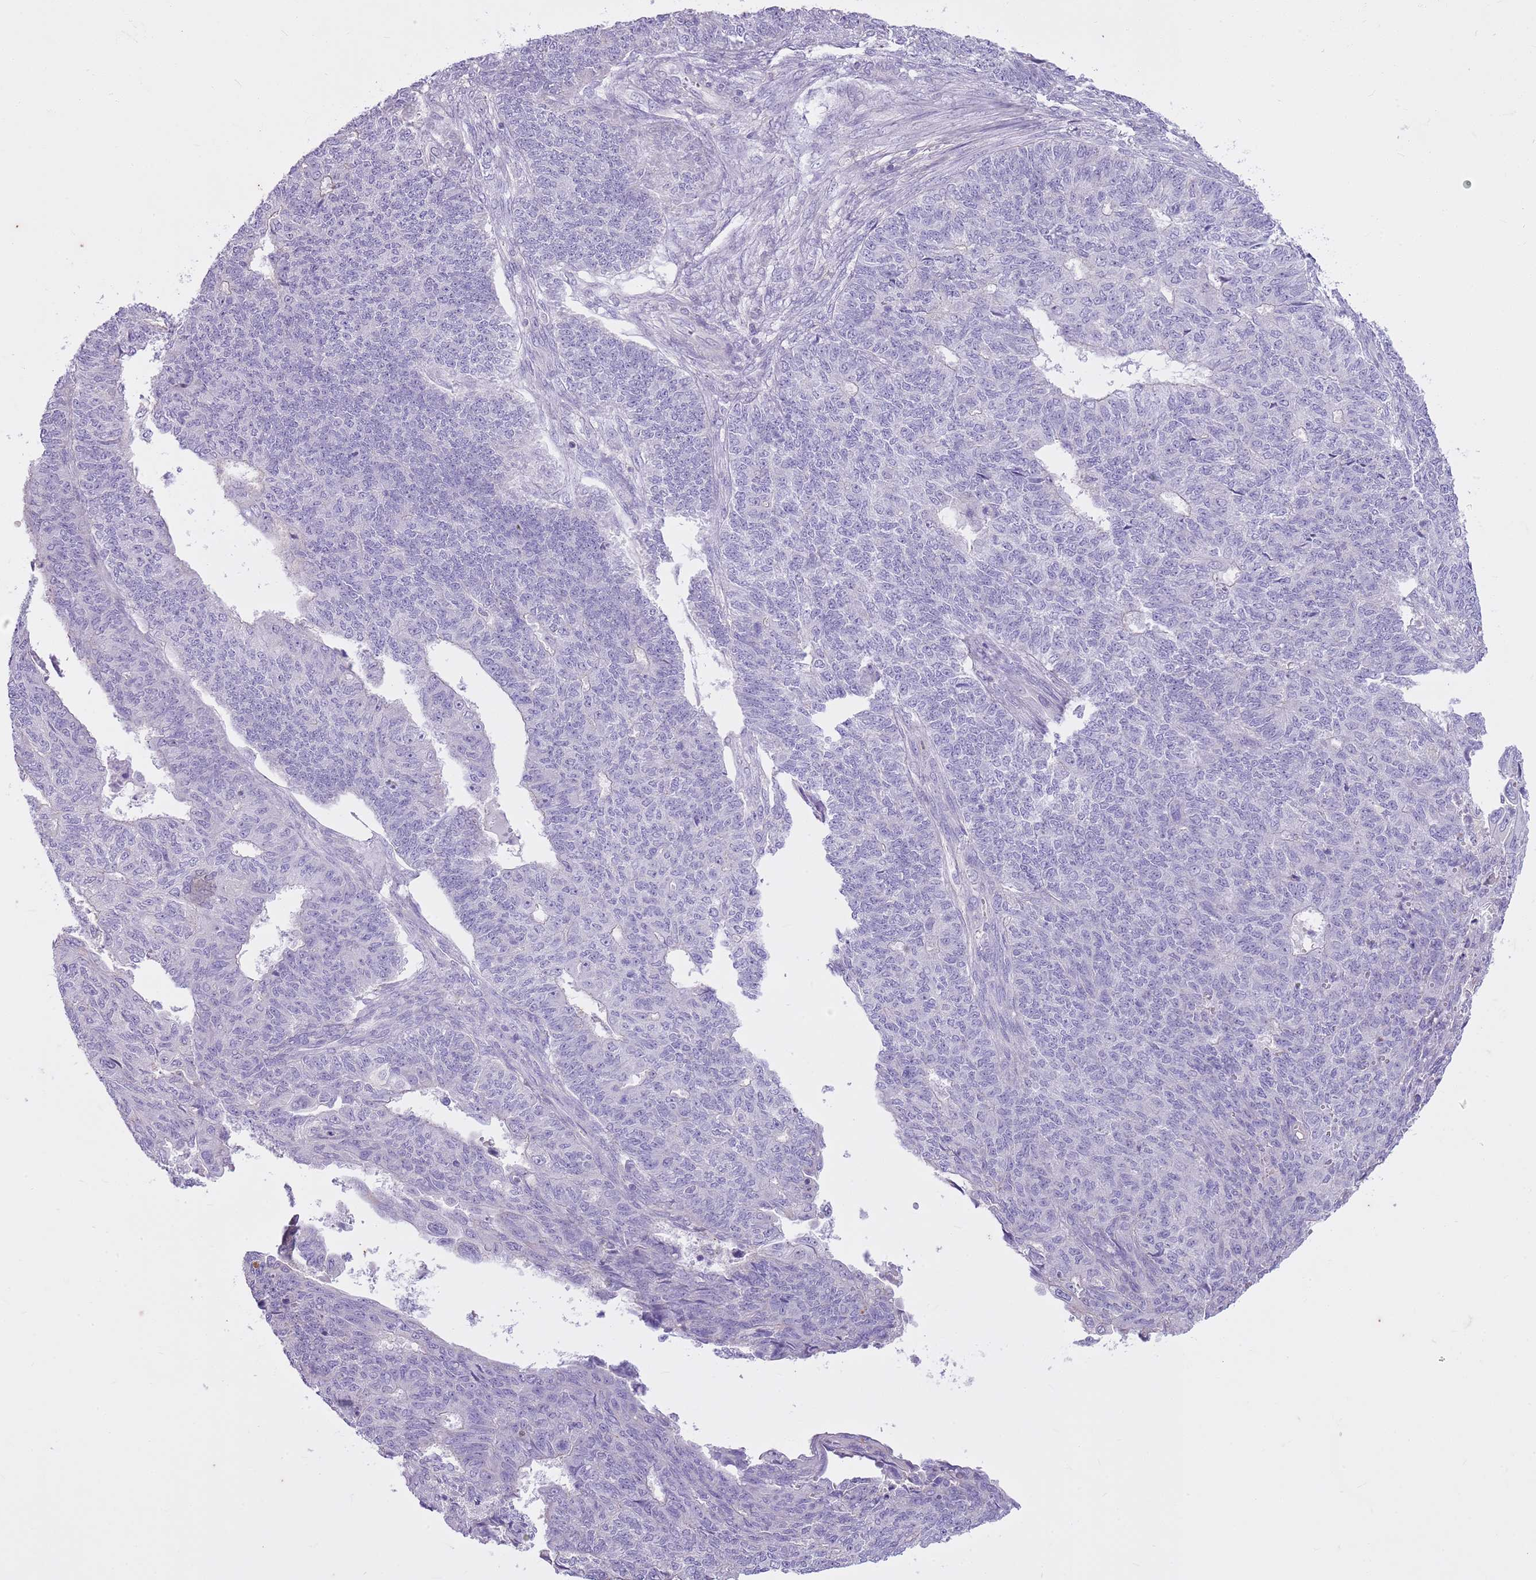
{"staining": {"intensity": "negative", "quantity": "none", "location": "none"}, "tissue": "endometrial cancer", "cell_type": "Tumor cells", "image_type": "cancer", "snomed": [{"axis": "morphology", "description": "Adenocarcinoma, NOS"}, {"axis": "topography", "description": "Endometrium"}], "caption": "This photomicrograph is of adenocarcinoma (endometrial) stained with immunohistochemistry to label a protein in brown with the nuclei are counter-stained blue. There is no staining in tumor cells. (DAB immunohistochemistry (IHC) with hematoxylin counter stain).", "gene": "CNPPD1", "patient": {"sex": "female", "age": 32}}